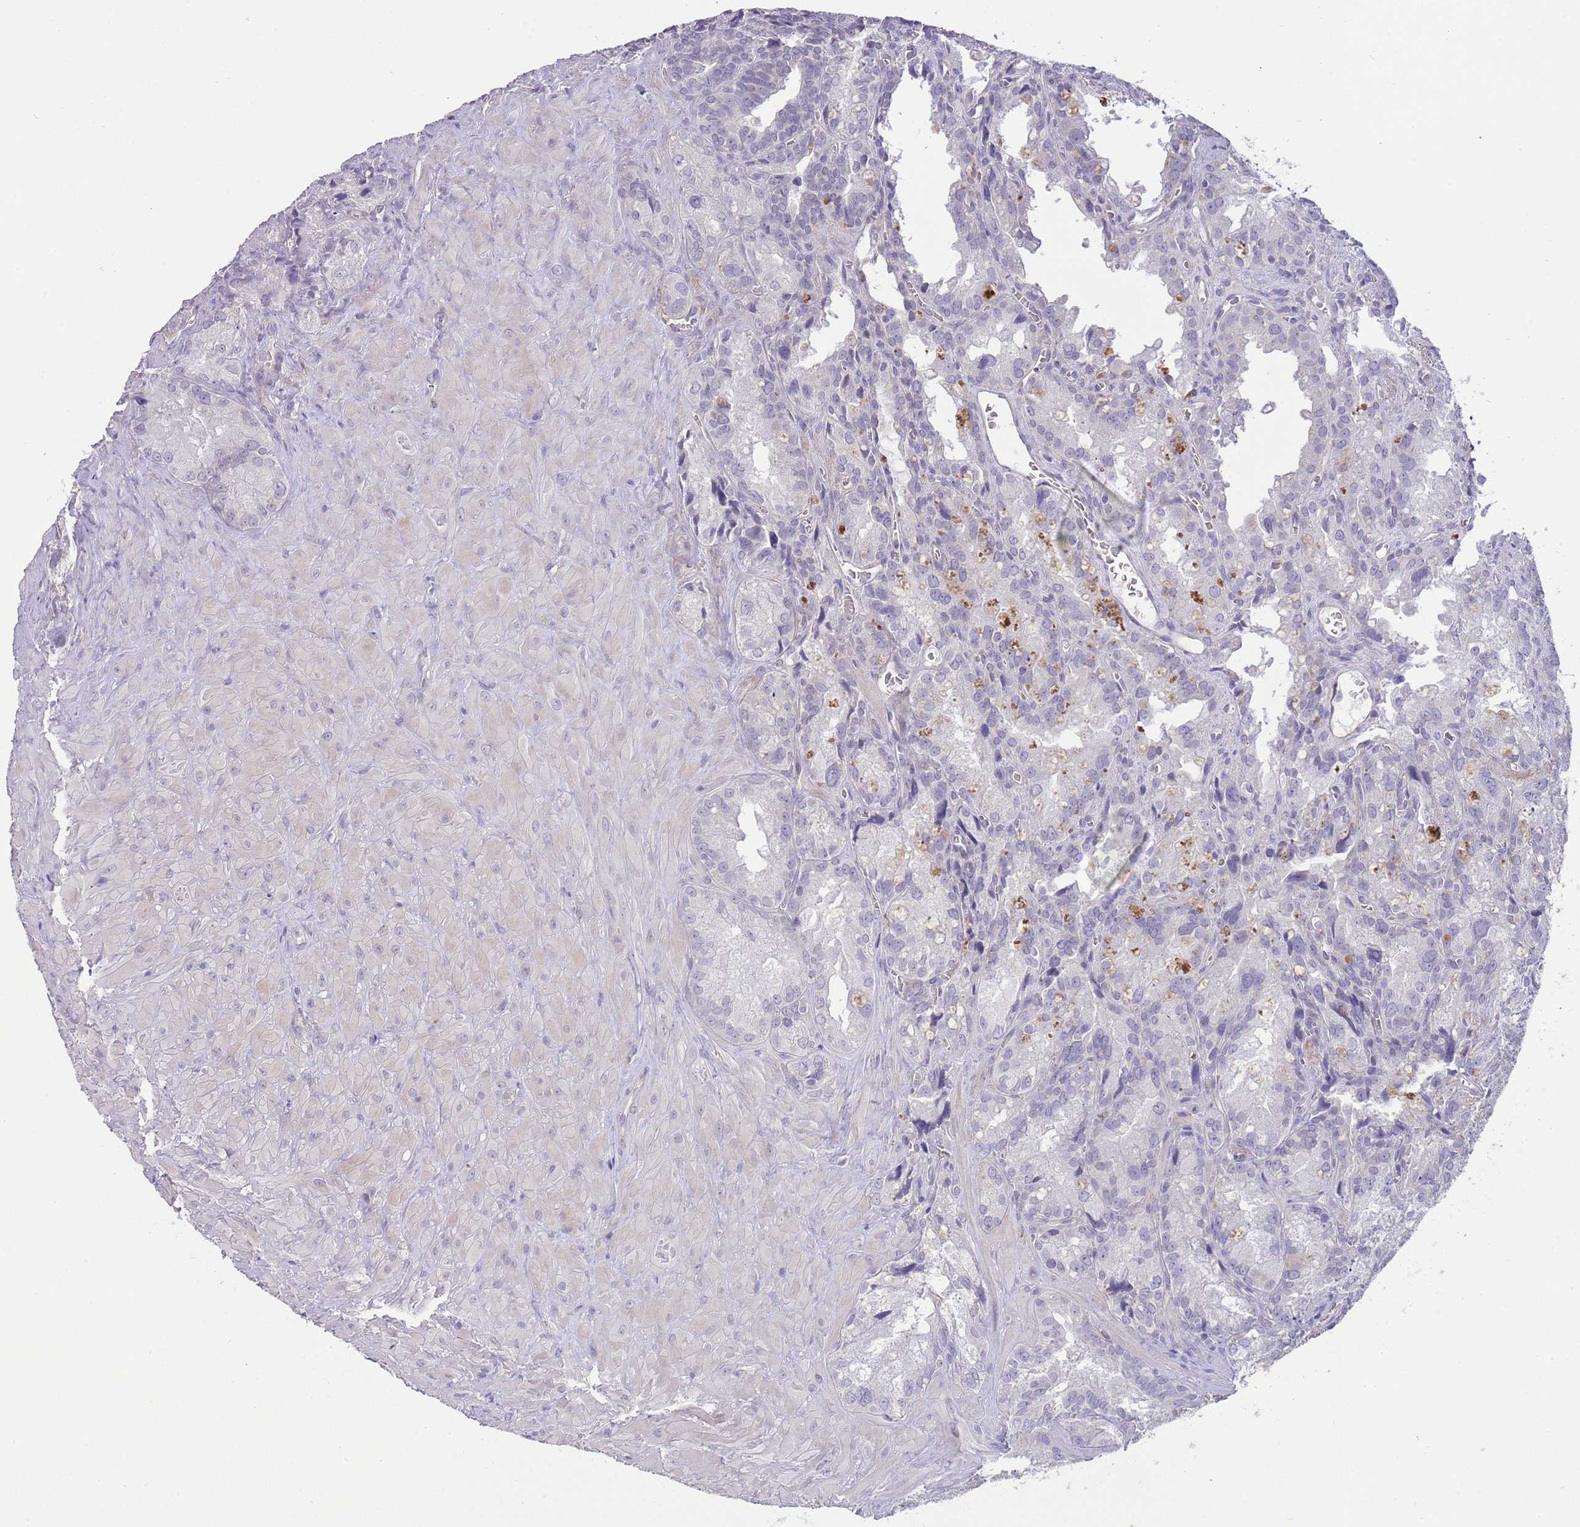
{"staining": {"intensity": "negative", "quantity": "none", "location": "none"}, "tissue": "seminal vesicle", "cell_type": "Glandular cells", "image_type": "normal", "snomed": [{"axis": "morphology", "description": "Normal tissue, NOS"}, {"axis": "topography", "description": "Seminal veicle"}], "caption": "Immunohistochemistry (IHC) of benign seminal vesicle shows no positivity in glandular cells.", "gene": "PIMREG", "patient": {"sex": "male", "age": 62}}